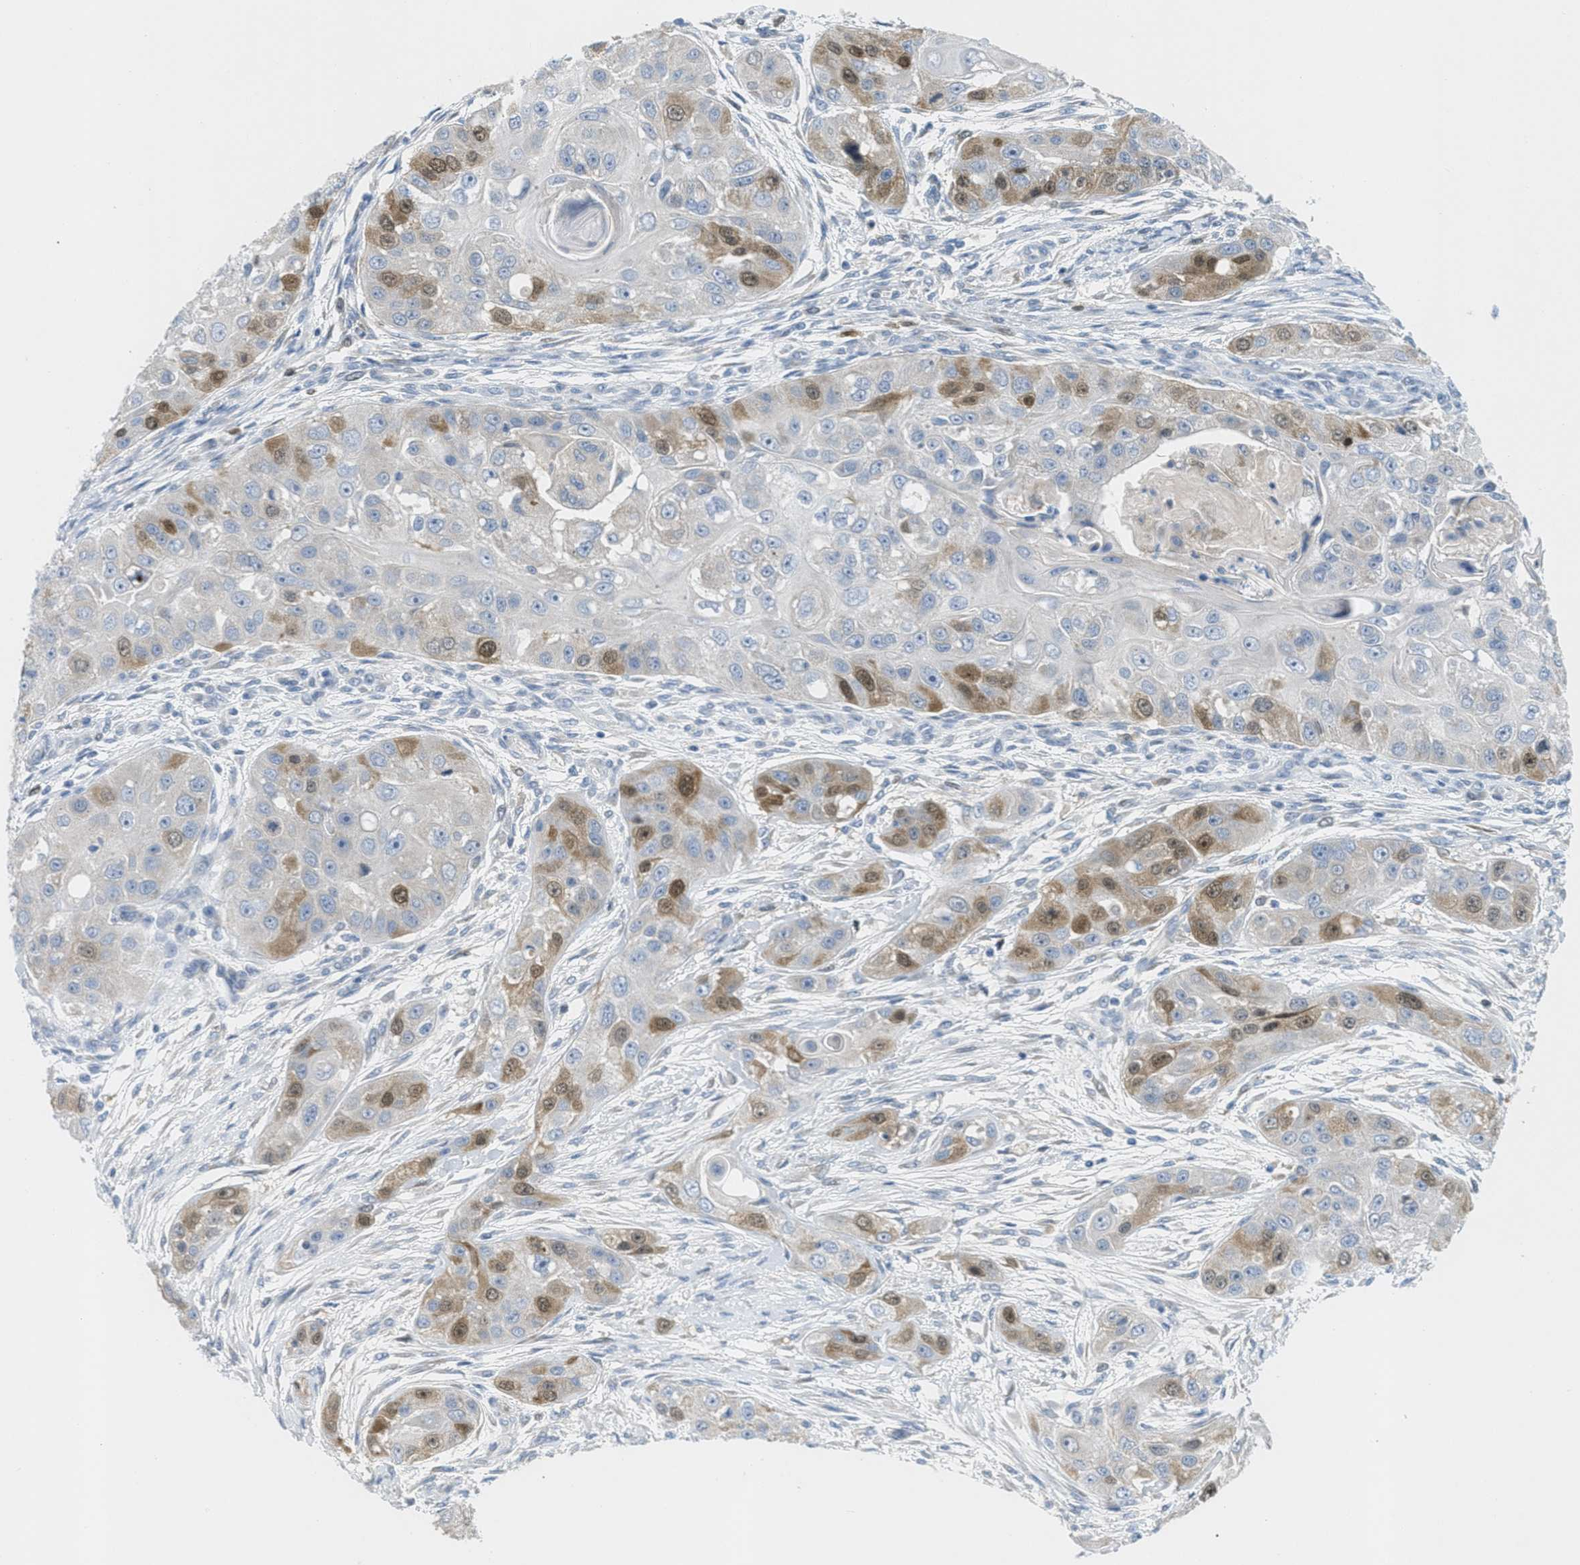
{"staining": {"intensity": "moderate", "quantity": "25%-75%", "location": "cytoplasmic/membranous,nuclear"}, "tissue": "head and neck cancer", "cell_type": "Tumor cells", "image_type": "cancer", "snomed": [{"axis": "morphology", "description": "Normal tissue, NOS"}, {"axis": "morphology", "description": "Squamous cell carcinoma, NOS"}, {"axis": "topography", "description": "Skeletal muscle"}, {"axis": "topography", "description": "Head-Neck"}], "caption": "This is an image of immunohistochemistry staining of head and neck squamous cell carcinoma, which shows moderate staining in the cytoplasmic/membranous and nuclear of tumor cells.", "gene": "ORC6", "patient": {"sex": "male", "age": 51}}